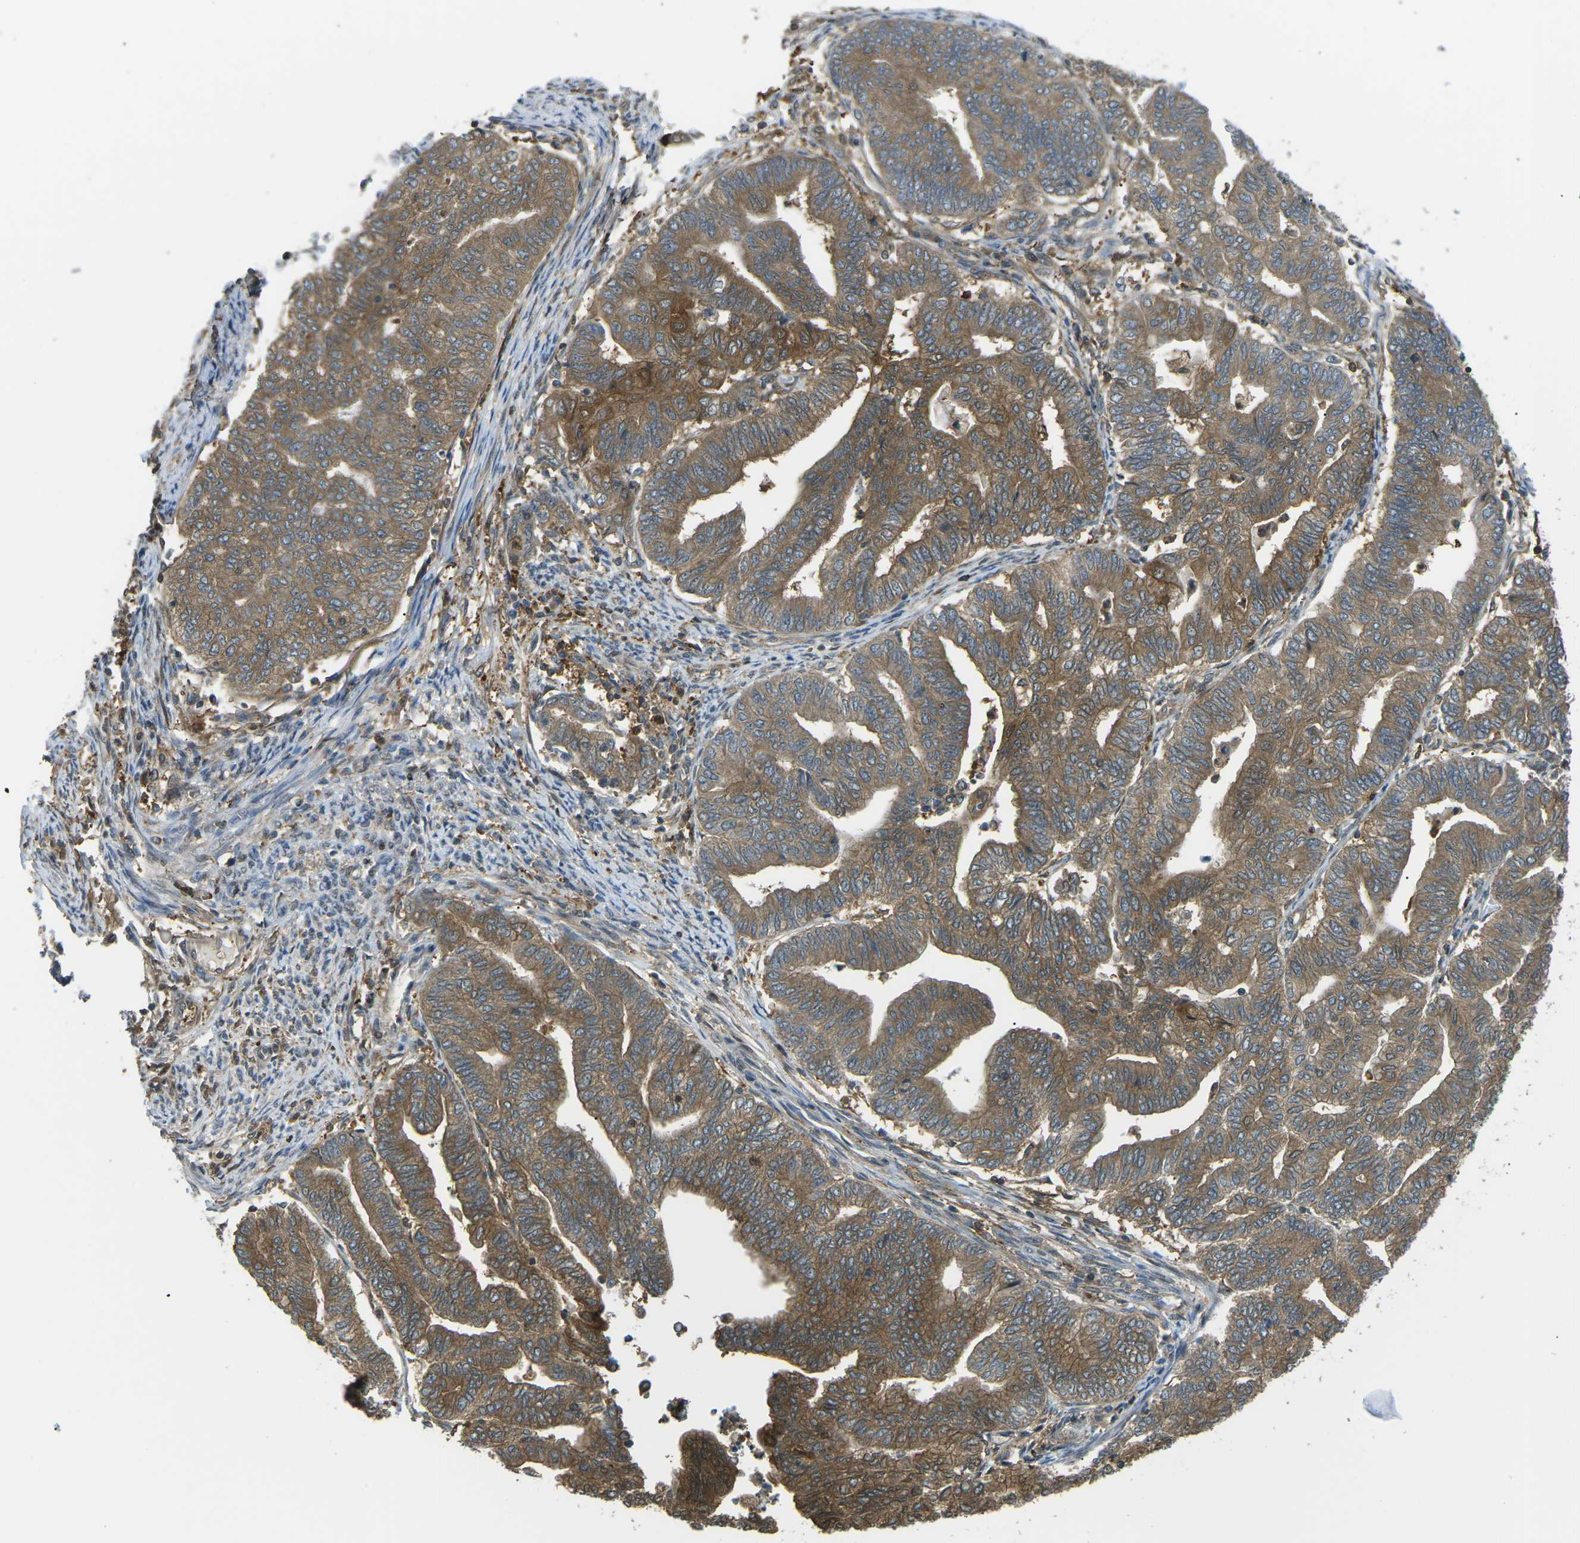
{"staining": {"intensity": "moderate", "quantity": ">75%", "location": "cytoplasmic/membranous"}, "tissue": "endometrial cancer", "cell_type": "Tumor cells", "image_type": "cancer", "snomed": [{"axis": "morphology", "description": "Adenocarcinoma, NOS"}, {"axis": "topography", "description": "Endometrium"}], "caption": "Protein analysis of adenocarcinoma (endometrial) tissue exhibits moderate cytoplasmic/membranous positivity in approximately >75% of tumor cells.", "gene": "PIEZO2", "patient": {"sex": "female", "age": 79}}